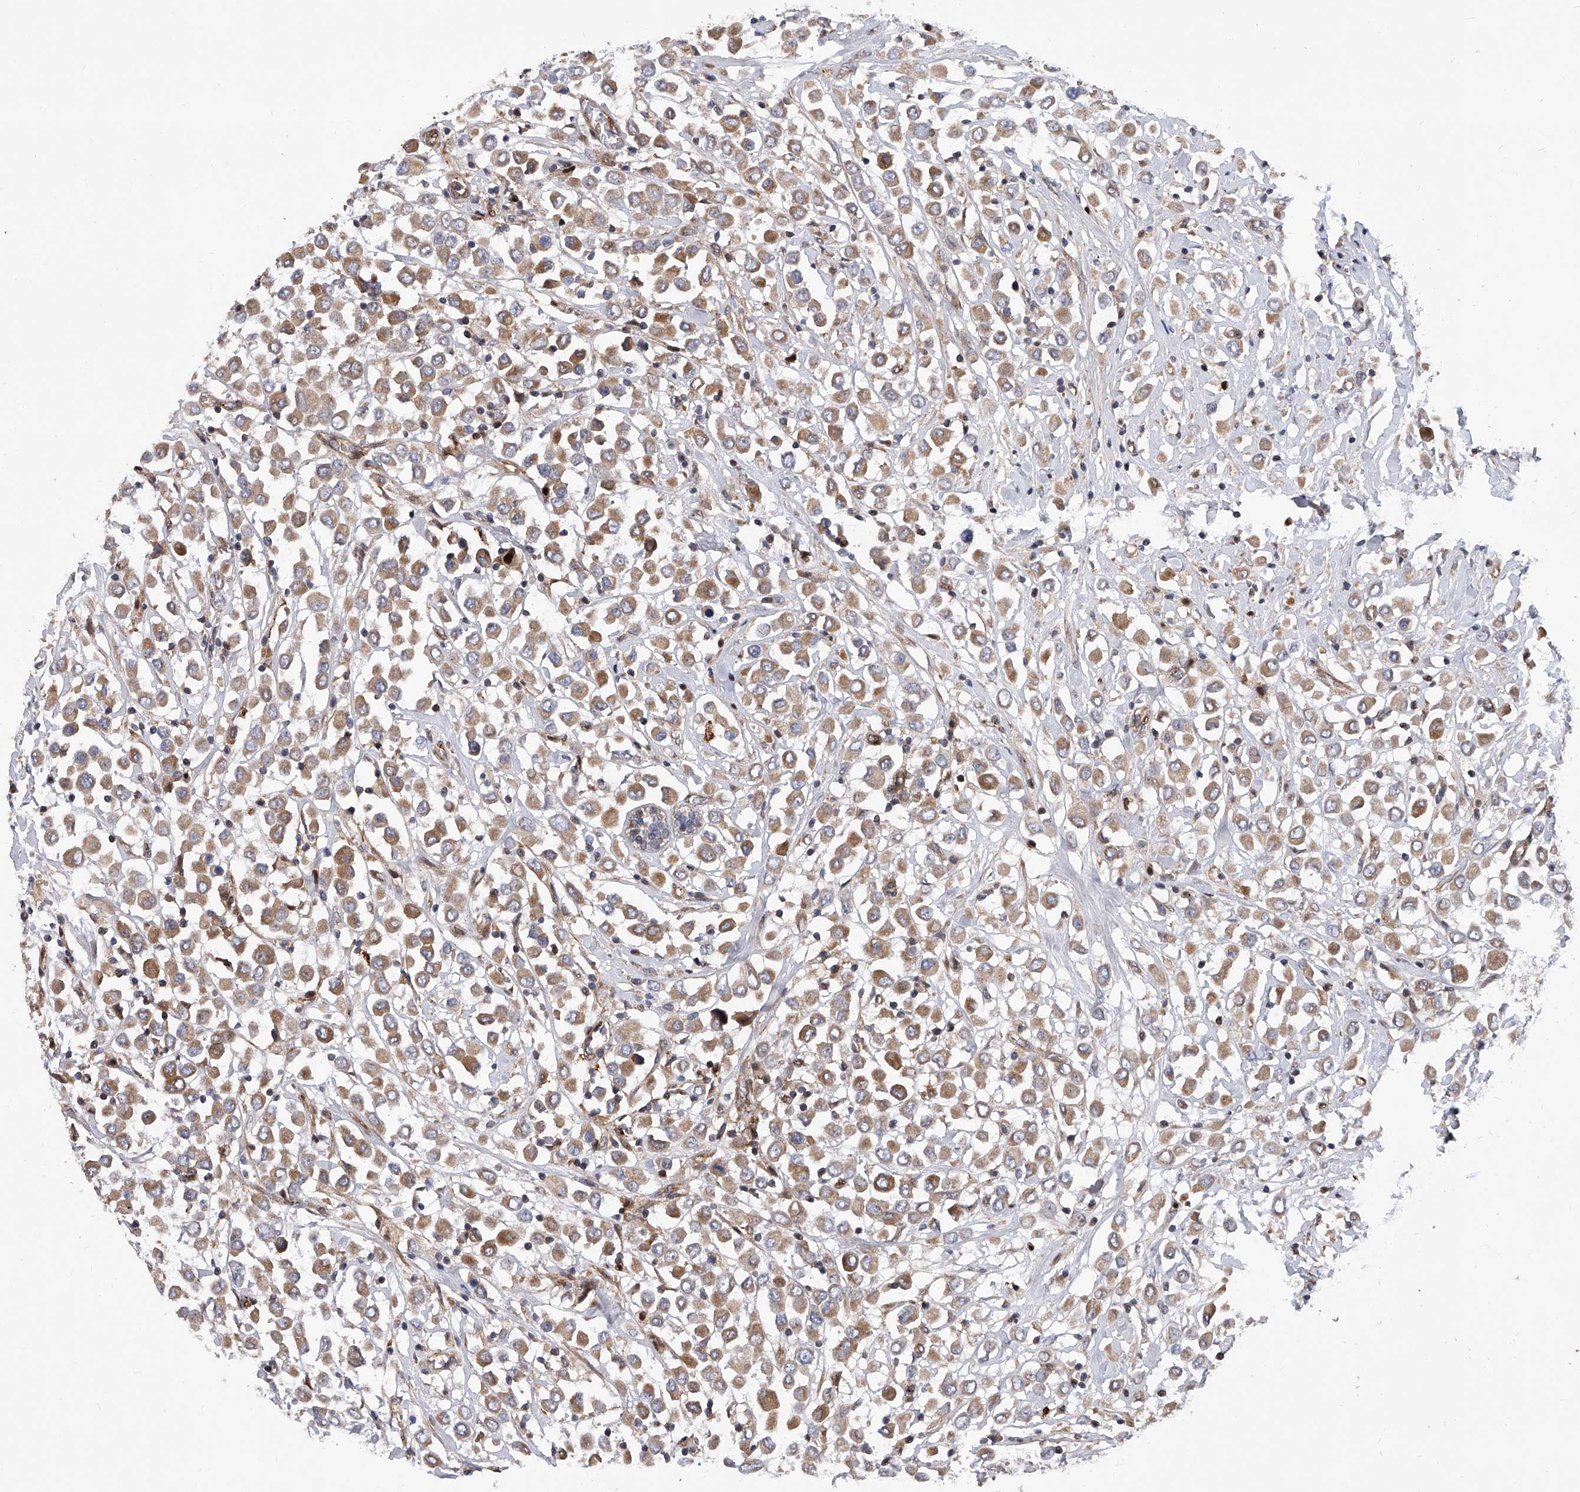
{"staining": {"intensity": "moderate", "quantity": ">75%", "location": "cytoplasmic/membranous"}, "tissue": "breast cancer", "cell_type": "Tumor cells", "image_type": "cancer", "snomed": [{"axis": "morphology", "description": "Duct carcinoma"}, {"axis": "topography", "description": "Breast"}], "caption": "Immunohistochemistry micrograph of neoplastic tissue: human invasive ductal carcinoma (breast) stained using immunohistochemistry (IHC) exhibits medium levels of moderate protein expression localized specifically in the cytoplasmic/membranous of tumor cells, appearing as a cytoplasmic/membranous brown color.", "gene": "PDSS2", "patient": {"sex": "female", "age": 61}}